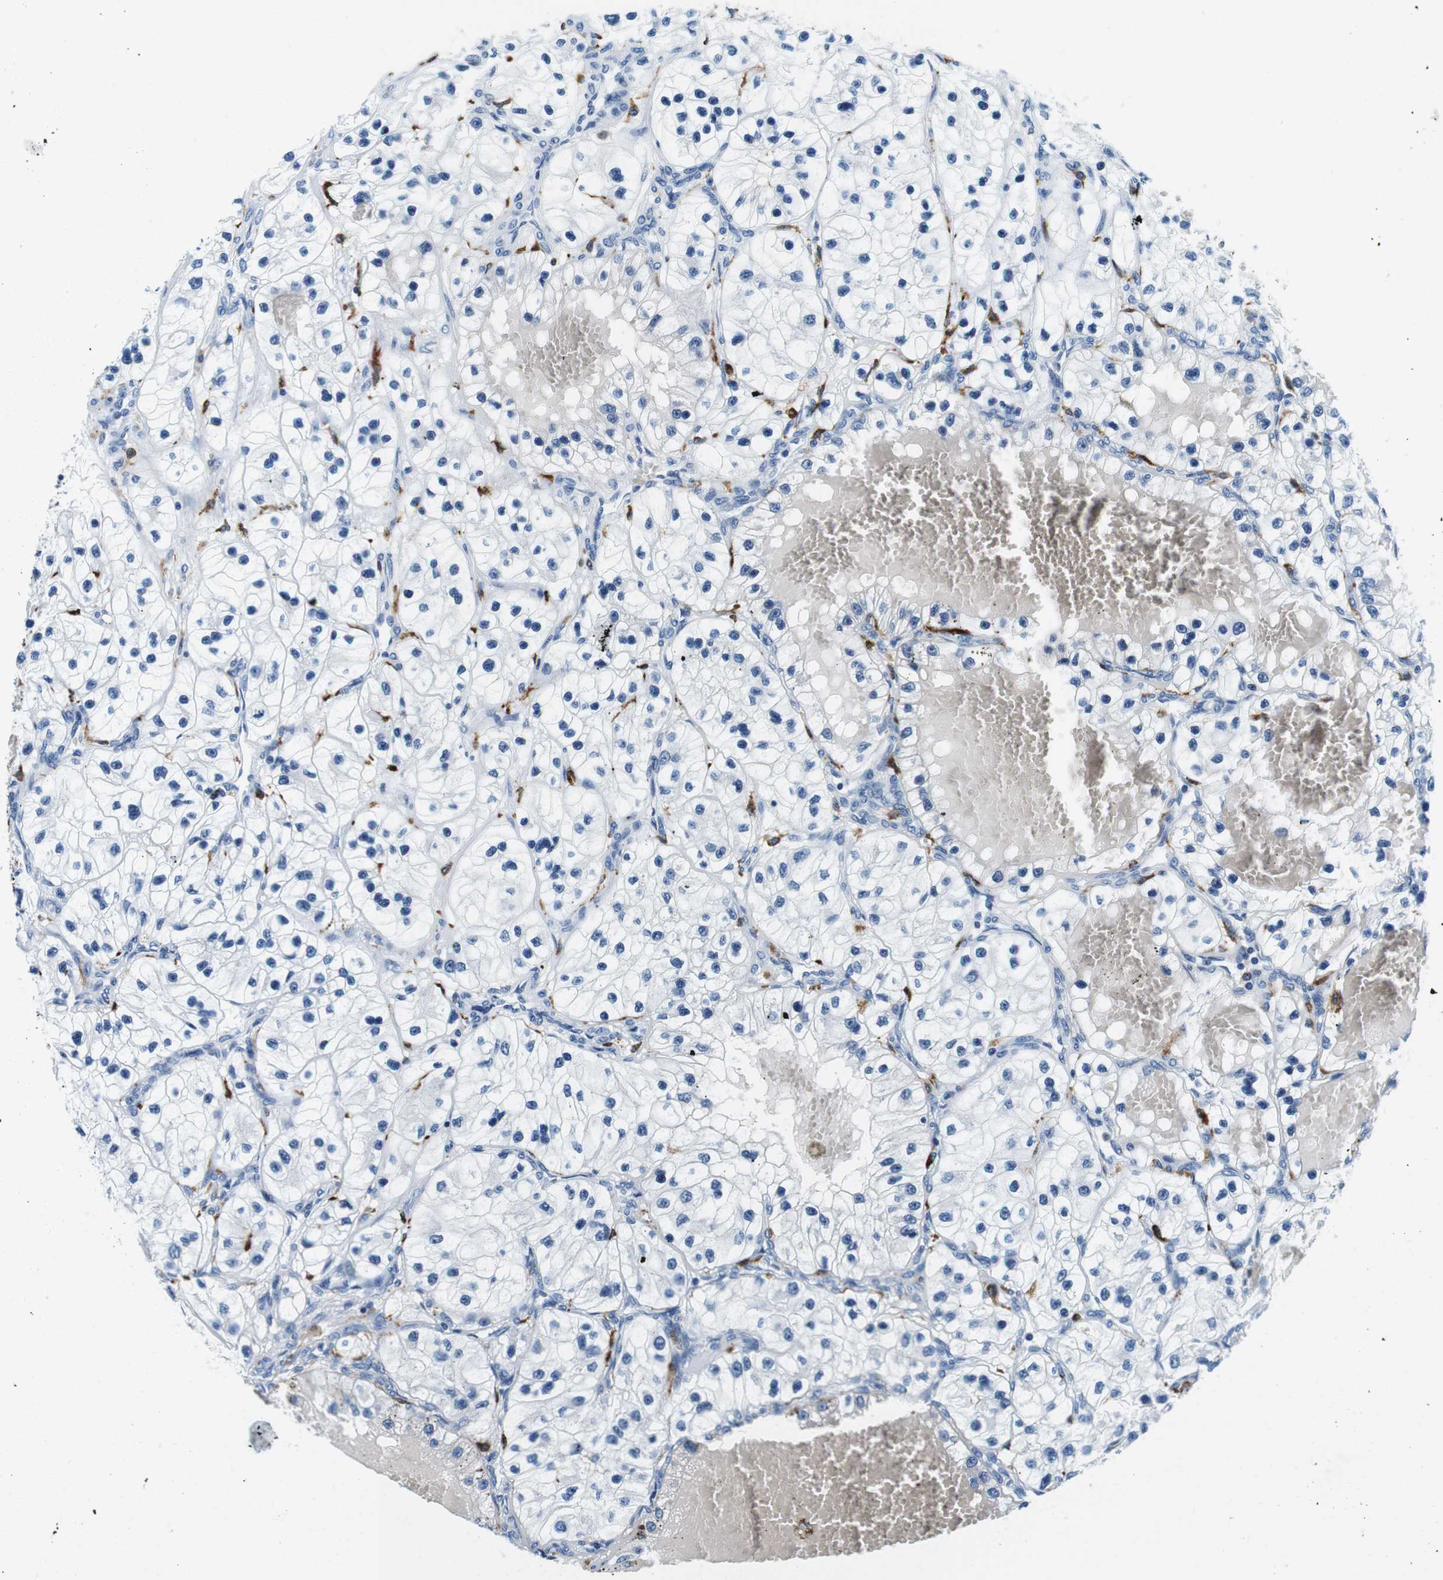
{"staining": {"intensity": "negative", "quantity": "none", "location": "none"}, "tissue": "renal cancer", "cell_type": "Tumor cells", "image_type": "cancer", "snomed": [{"axis": "morphology", "description": "Adenocarcinoma, NOS"}, {"axis": "topography", "description": "Kidney"}], "caption": "The IHC photomicrograph has no significant staining in tumor cells of renal cancer tissue.", "gene": "HLA-DRB1", "patient": {"sex": "female", "age": 57}}